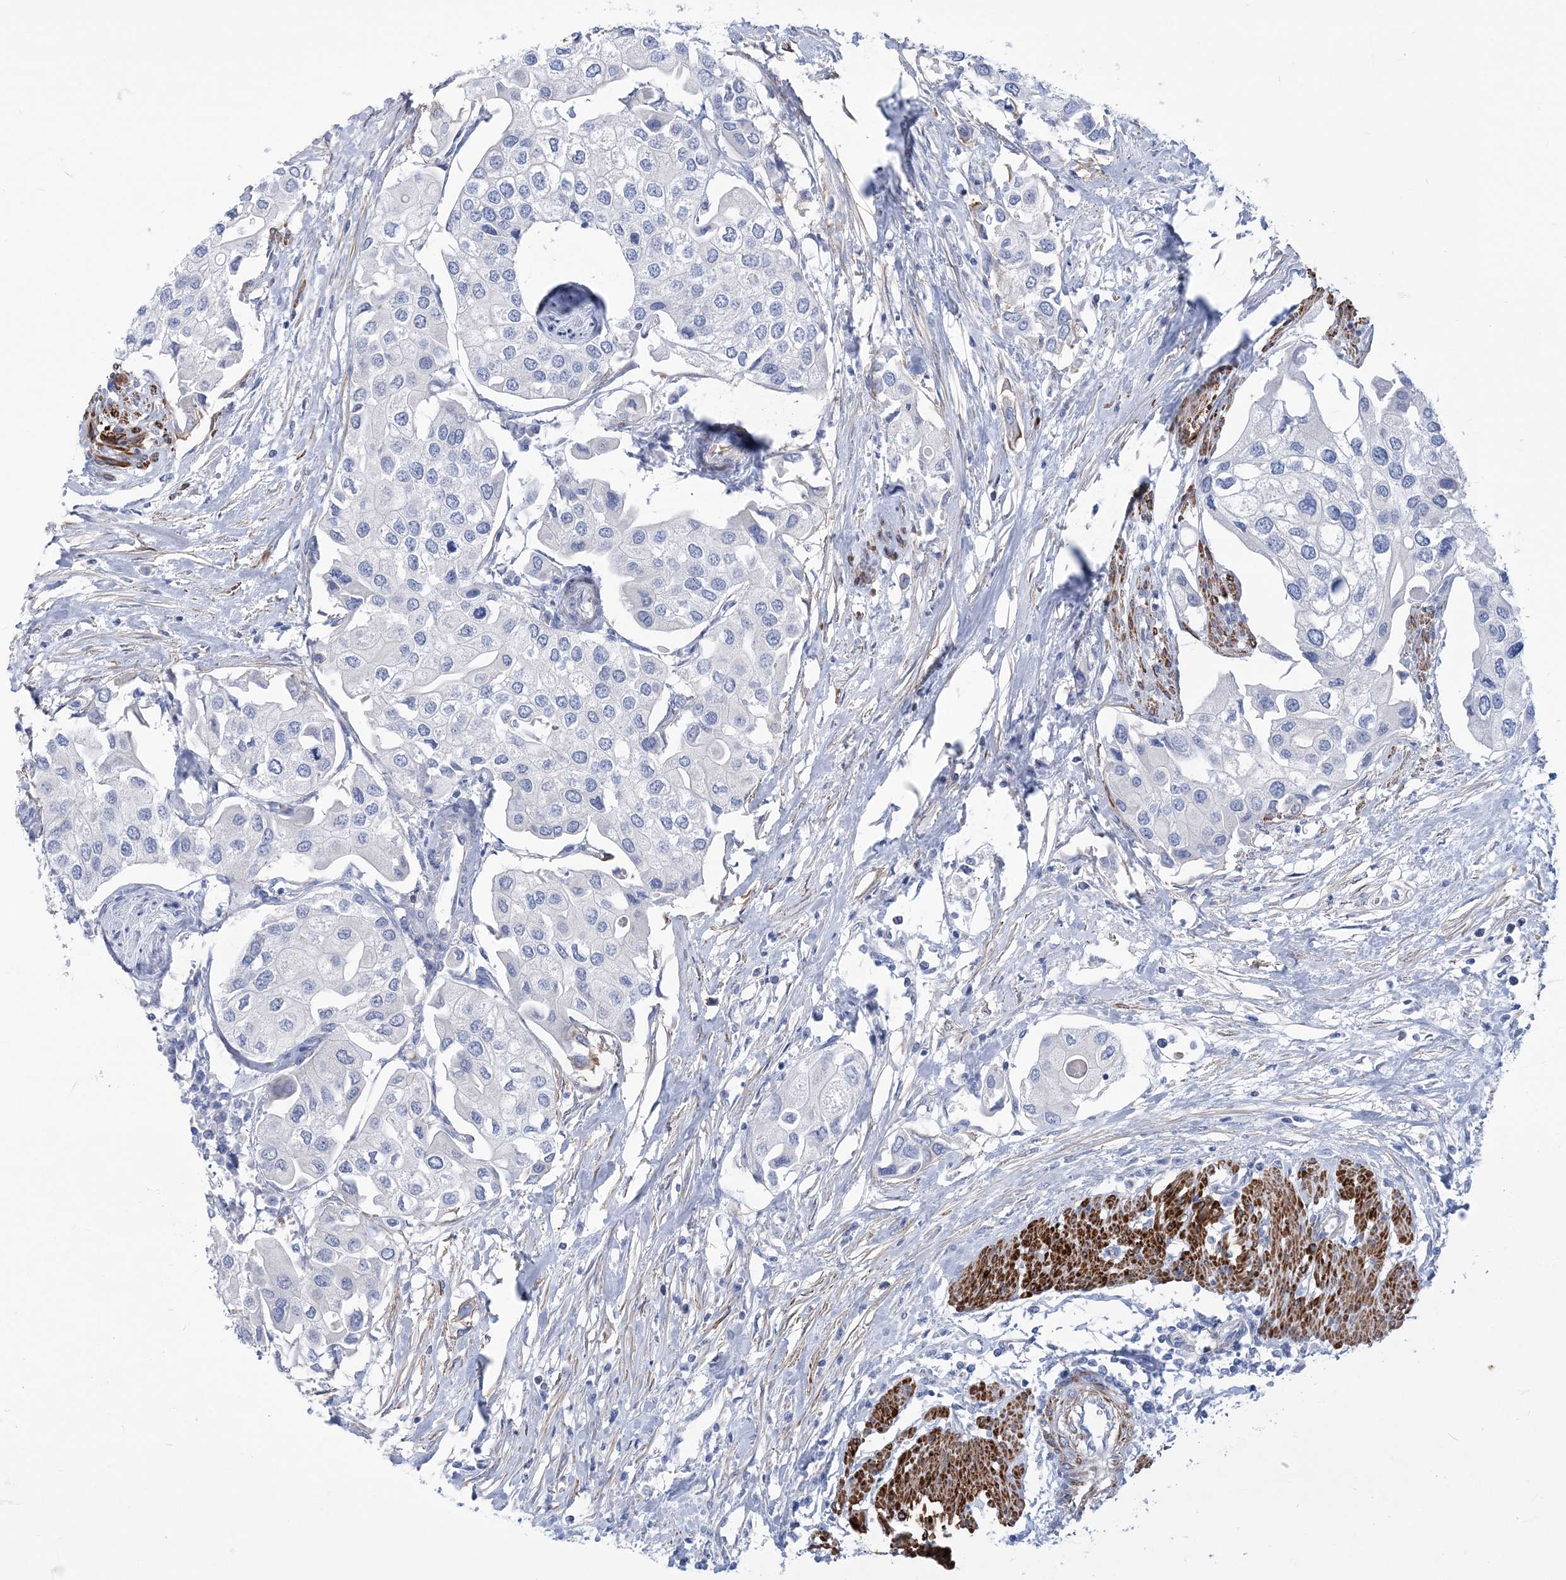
{"staining": {"intensity": "negative", "quantity": "none", "location": "none"}, "tissue": "urothelial cancer", "cell_type": "Tumor cells", "image_type": "cancer", "snomed": [{"axis": "morphology", "description": "Urothelial carcinoma, High grade"}, {"axis": "topography", "description": "Urinary bladder"}], "caption": "An immunohistochemistry micrograph of high-grade urothelial carcinoma is shown. There is no staining in tumor cells of high-grade urothelial carcinoma.", "gene": "WDR74", "patient": {"sex": "male", "age": 64}}